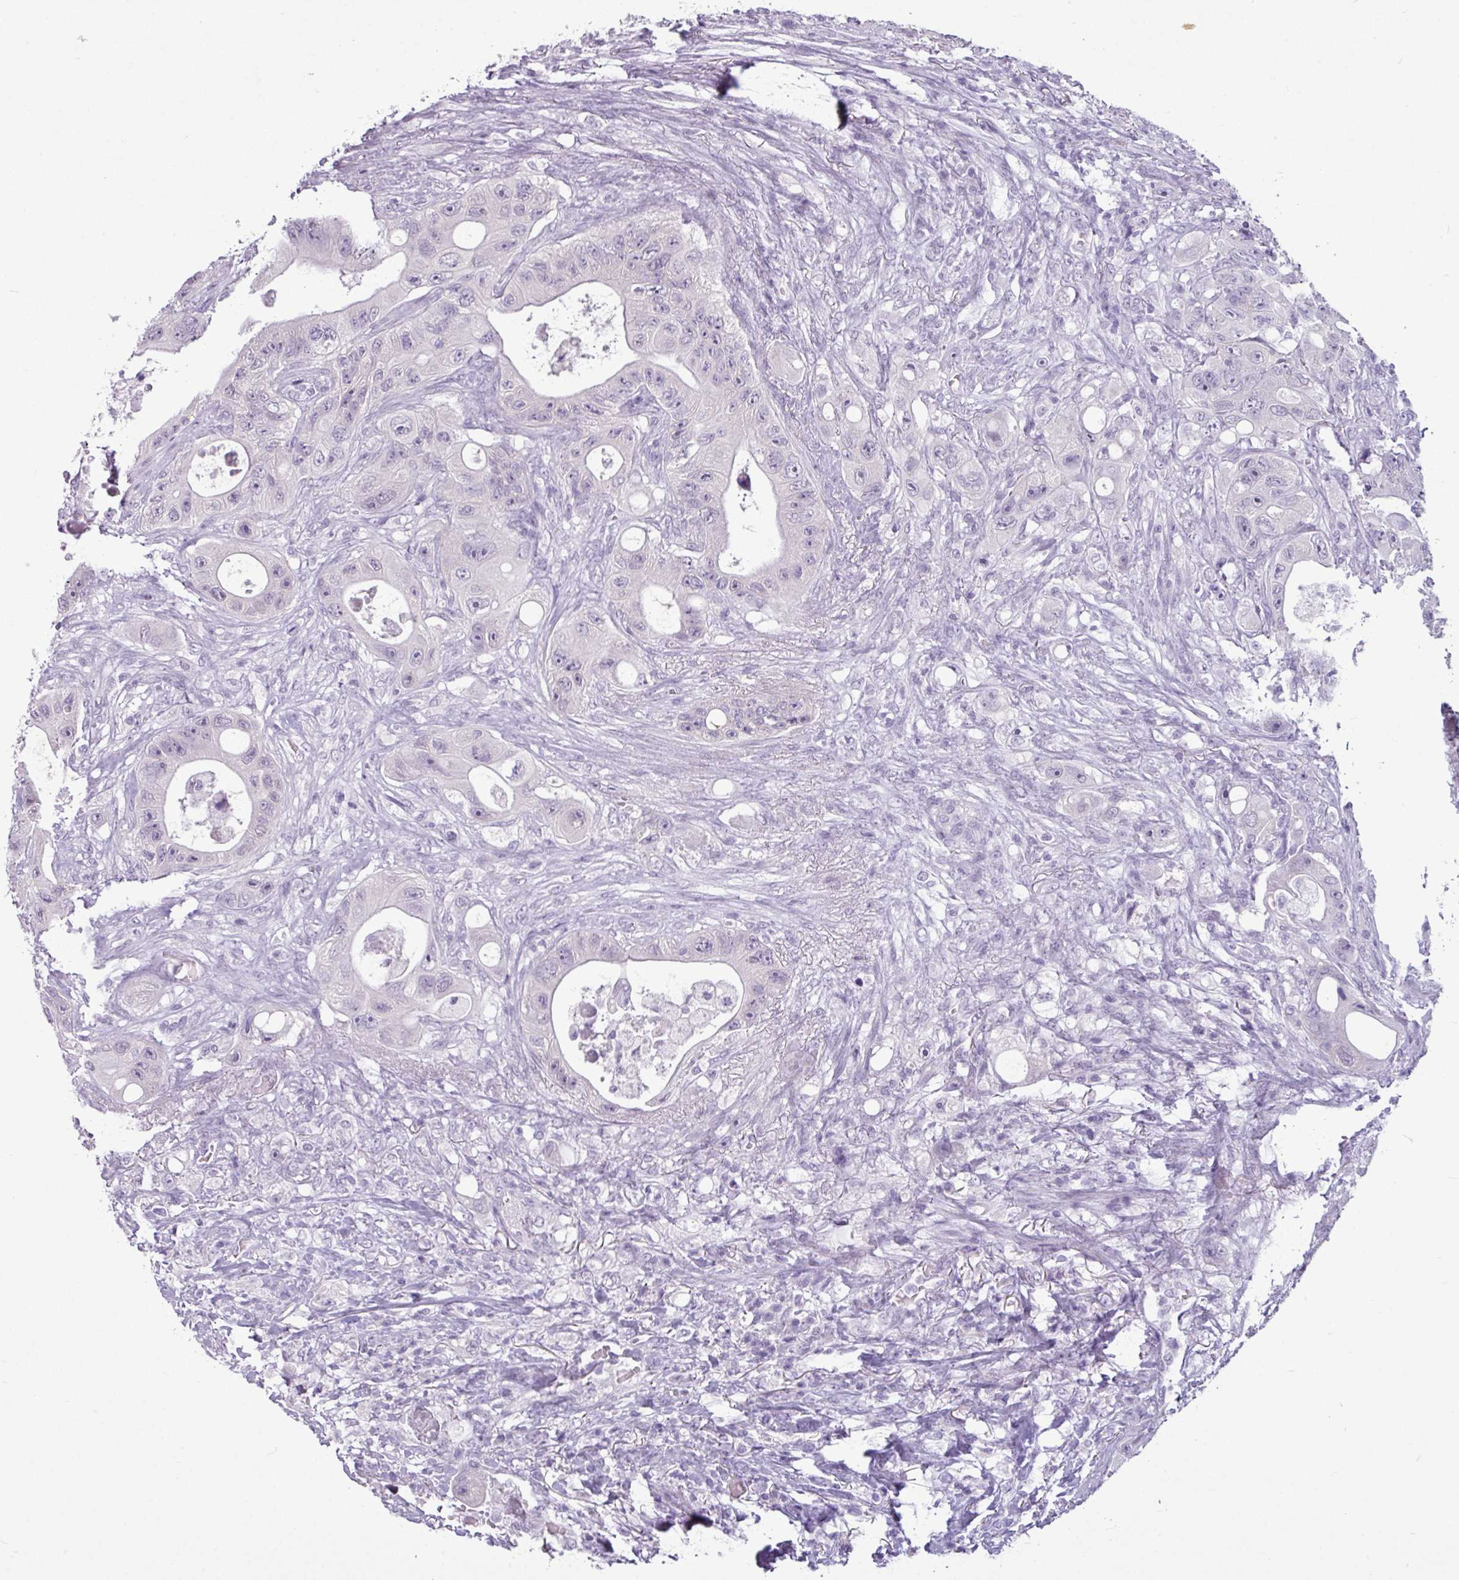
{"staining": {"intensity": "negative", "quantity": "none", "location": "none"}, "tissue": "colorectal cancer", "cell_type": "Tumor cells", "image_type": "cancer", "snomed": [{"axis": "morphology", "description": "Adenocarcinoma, NOS"}, {"axis": "topography", "description": "Colon"}], "caption": "The histopathology image exhibits no staining of tumor cells in colorectal cancer. Nuclei are stained in blue.", "gene": "AMY2A", "patient": {"sex": "female", "age": 46}}